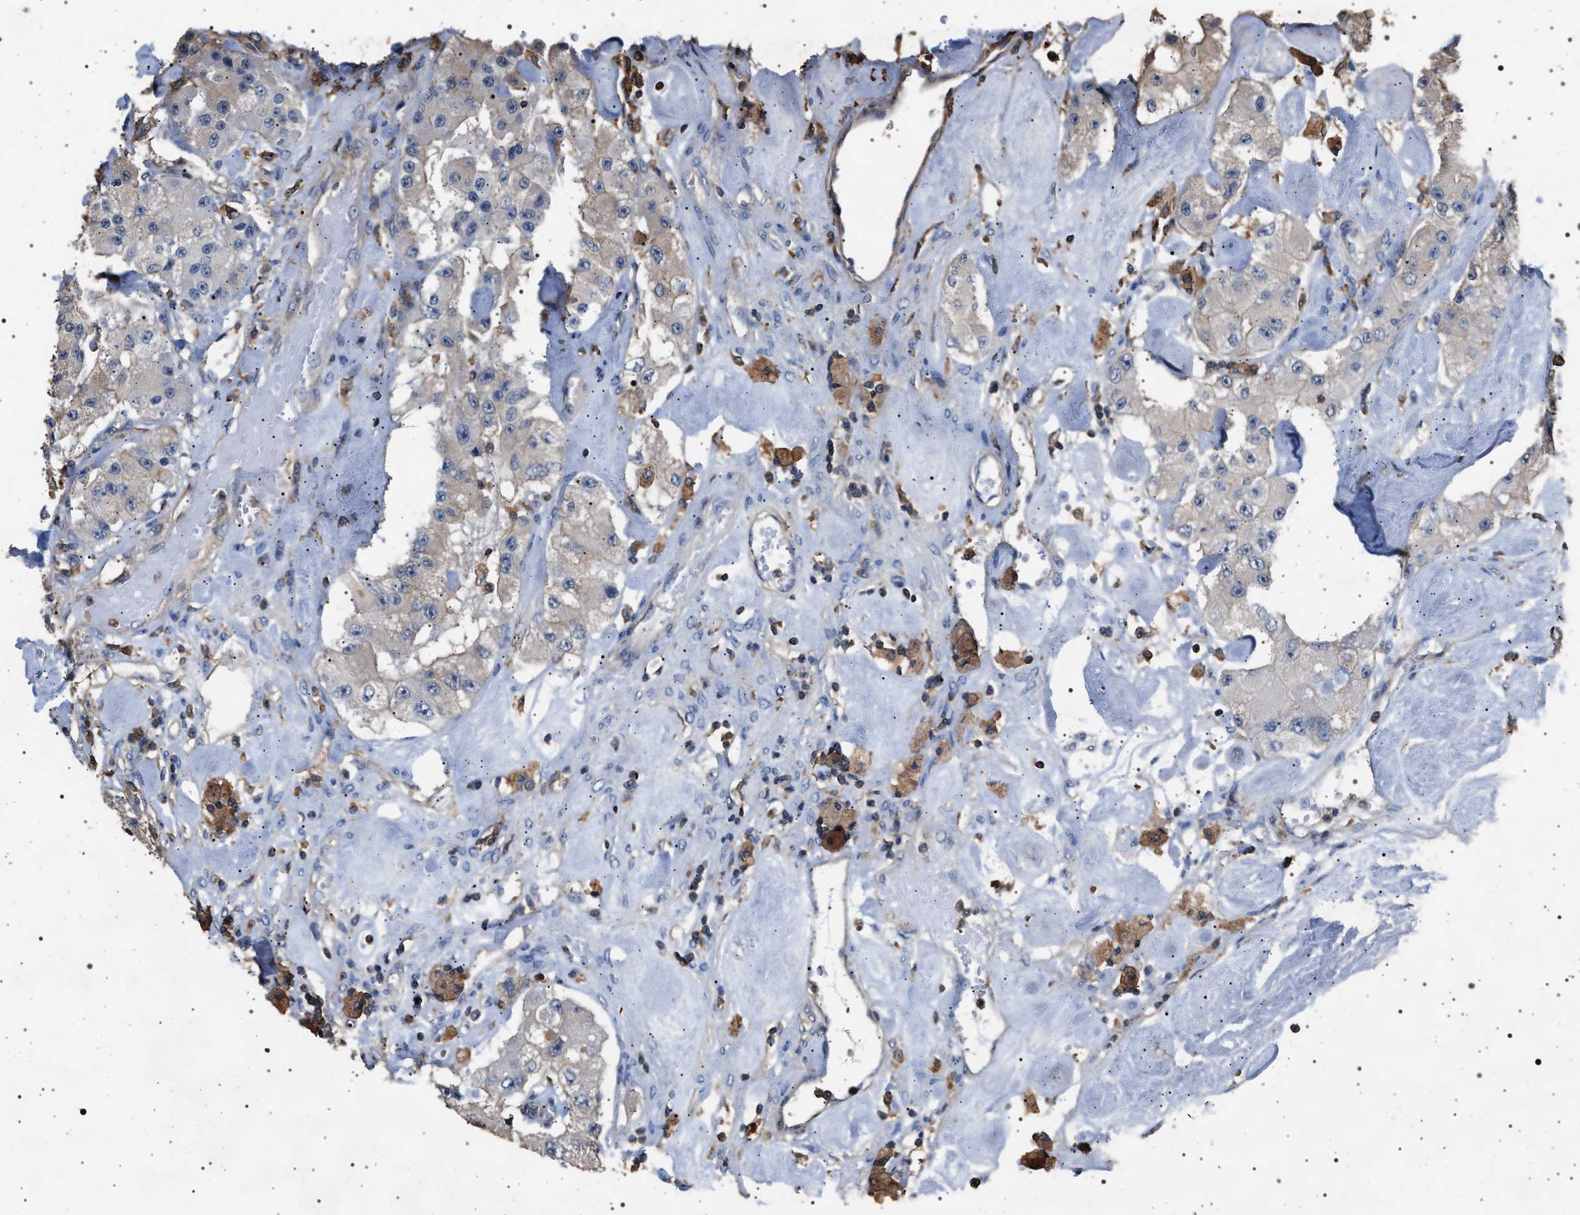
{"staining": {"intensity": "negative", "quantity": "none", "location": "none"}, "tissue": "carcinoid", "cell_type": "Tumor cells", "image_type": "cancer", "snomed": [{"axis": "morphology", "description": "Carcinoid, malignant, NOS"}, {"axis": "topography", "description": "Pancreas"}], "caption": "The micrograph exhibits no significant expression in tumor cells of carcinoid.", "gene": "SMAP2", "patient": {"sex": "male", "age": 41}}